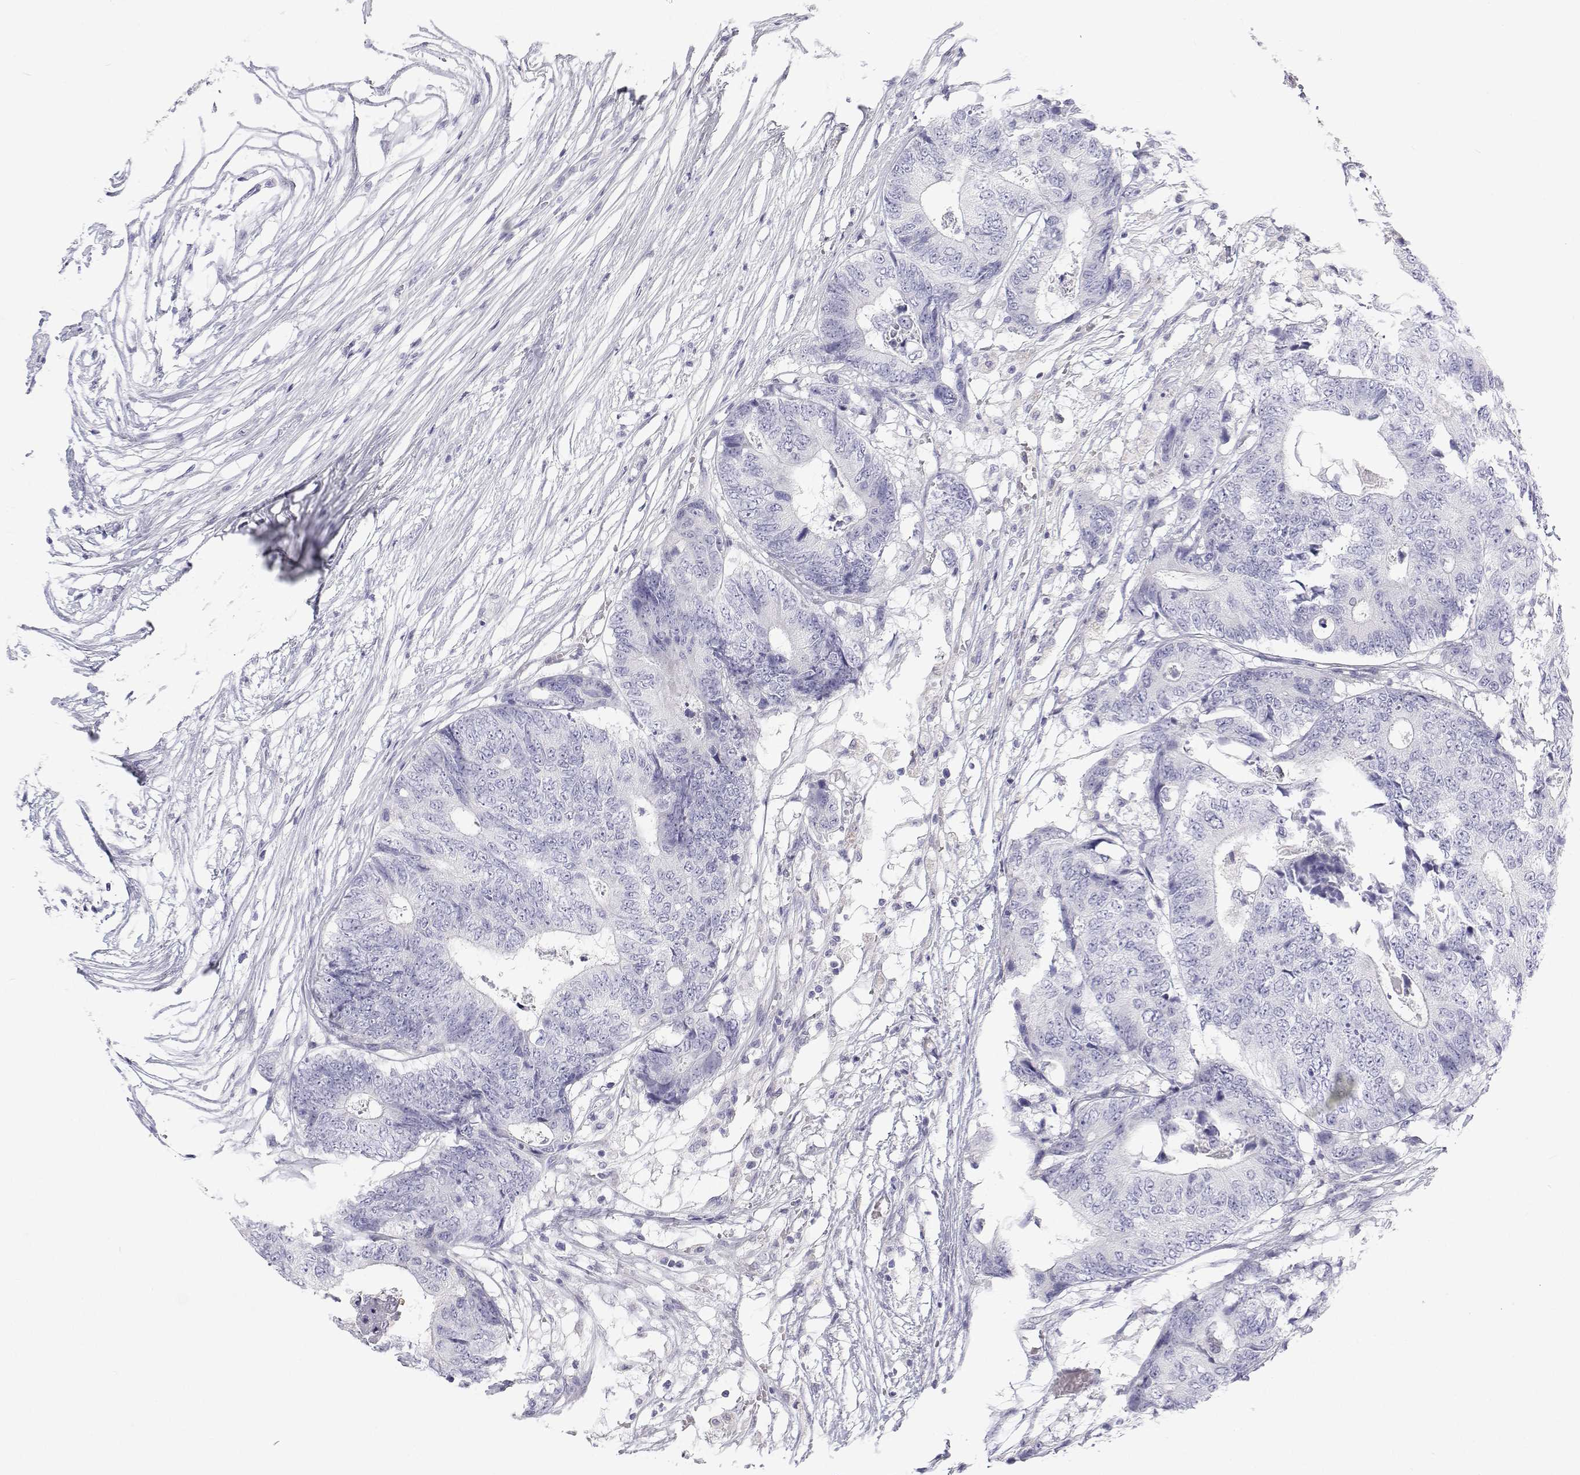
{"staining": {"intensity": "negative", "quantity": "none", "location": "none"}, "tissue": "colorectal cancer", "cell_type": "Tumor cells", "image_type": "cancer", "snomed": [{"axis": "morphology", "description": "Adenocarcinoma, NOS"}, {"axis": "topography", "description": "Colon"}], "caption": "Colorectal cancer stained for a protein using IHC reveals no positivity tumor cells.", "gene": "TTN", "patient": {"sex": "female", "age": 48}}